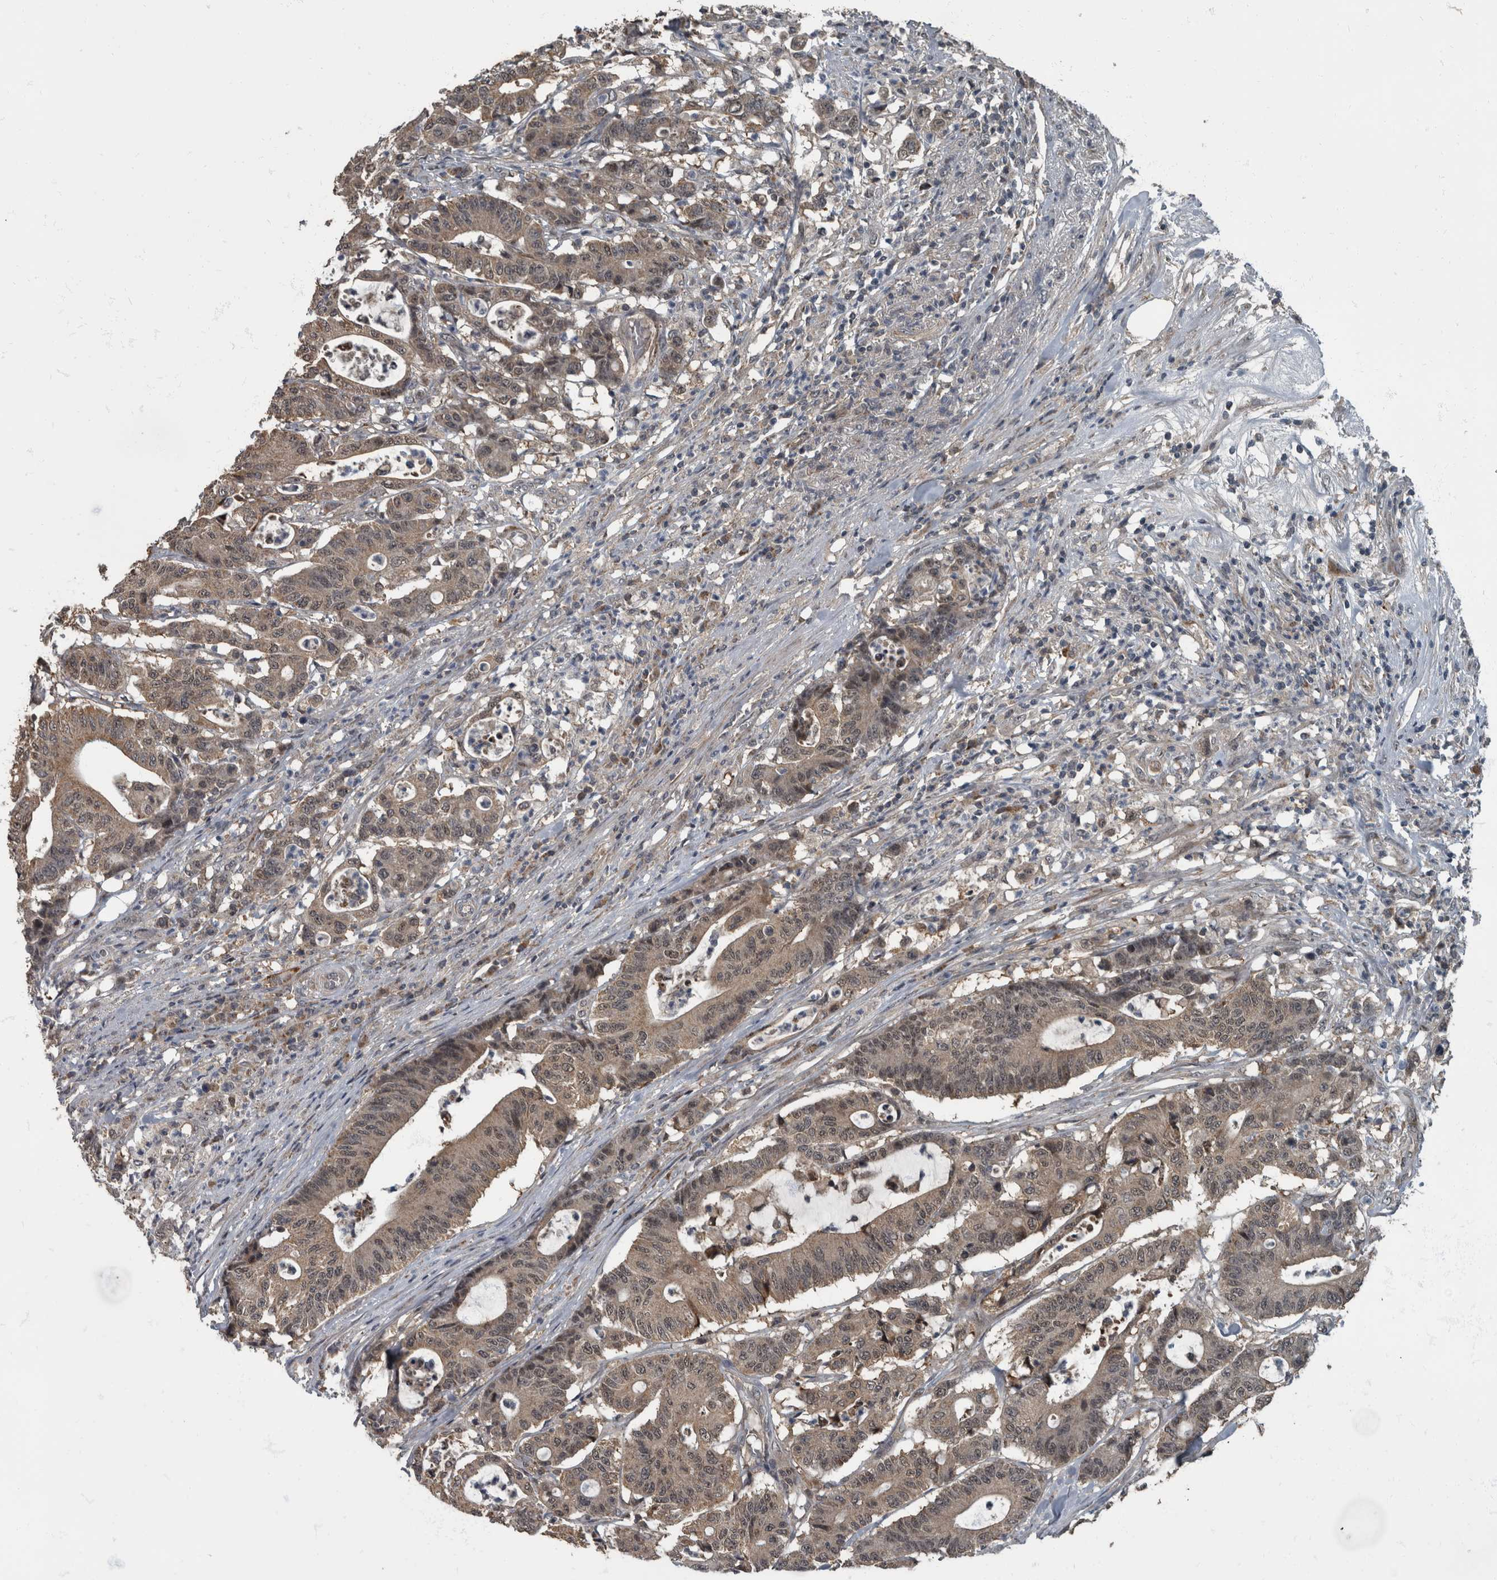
{"staining": {"intensity": "weak", "quantity": "<25%", "location": "cytoplasmic/membranous"}, "tissue": "colorectal cancer", "cell_type": "Tumor cells", "image_type": "cancer", "snomed": [{"axis": "morphology", "description": "Adenocarcinoma, NOS"}, {"axis": "topography", "description": "Colon"}], "caption": "High power microscopy histopathology image of an immunohistochemistry micrograph of colorectal adenocarcinoma, revealing no significant positivity in tumor cells.", "gene": "RABGGTB", "patient": {"sex": "female", "age": 84}}